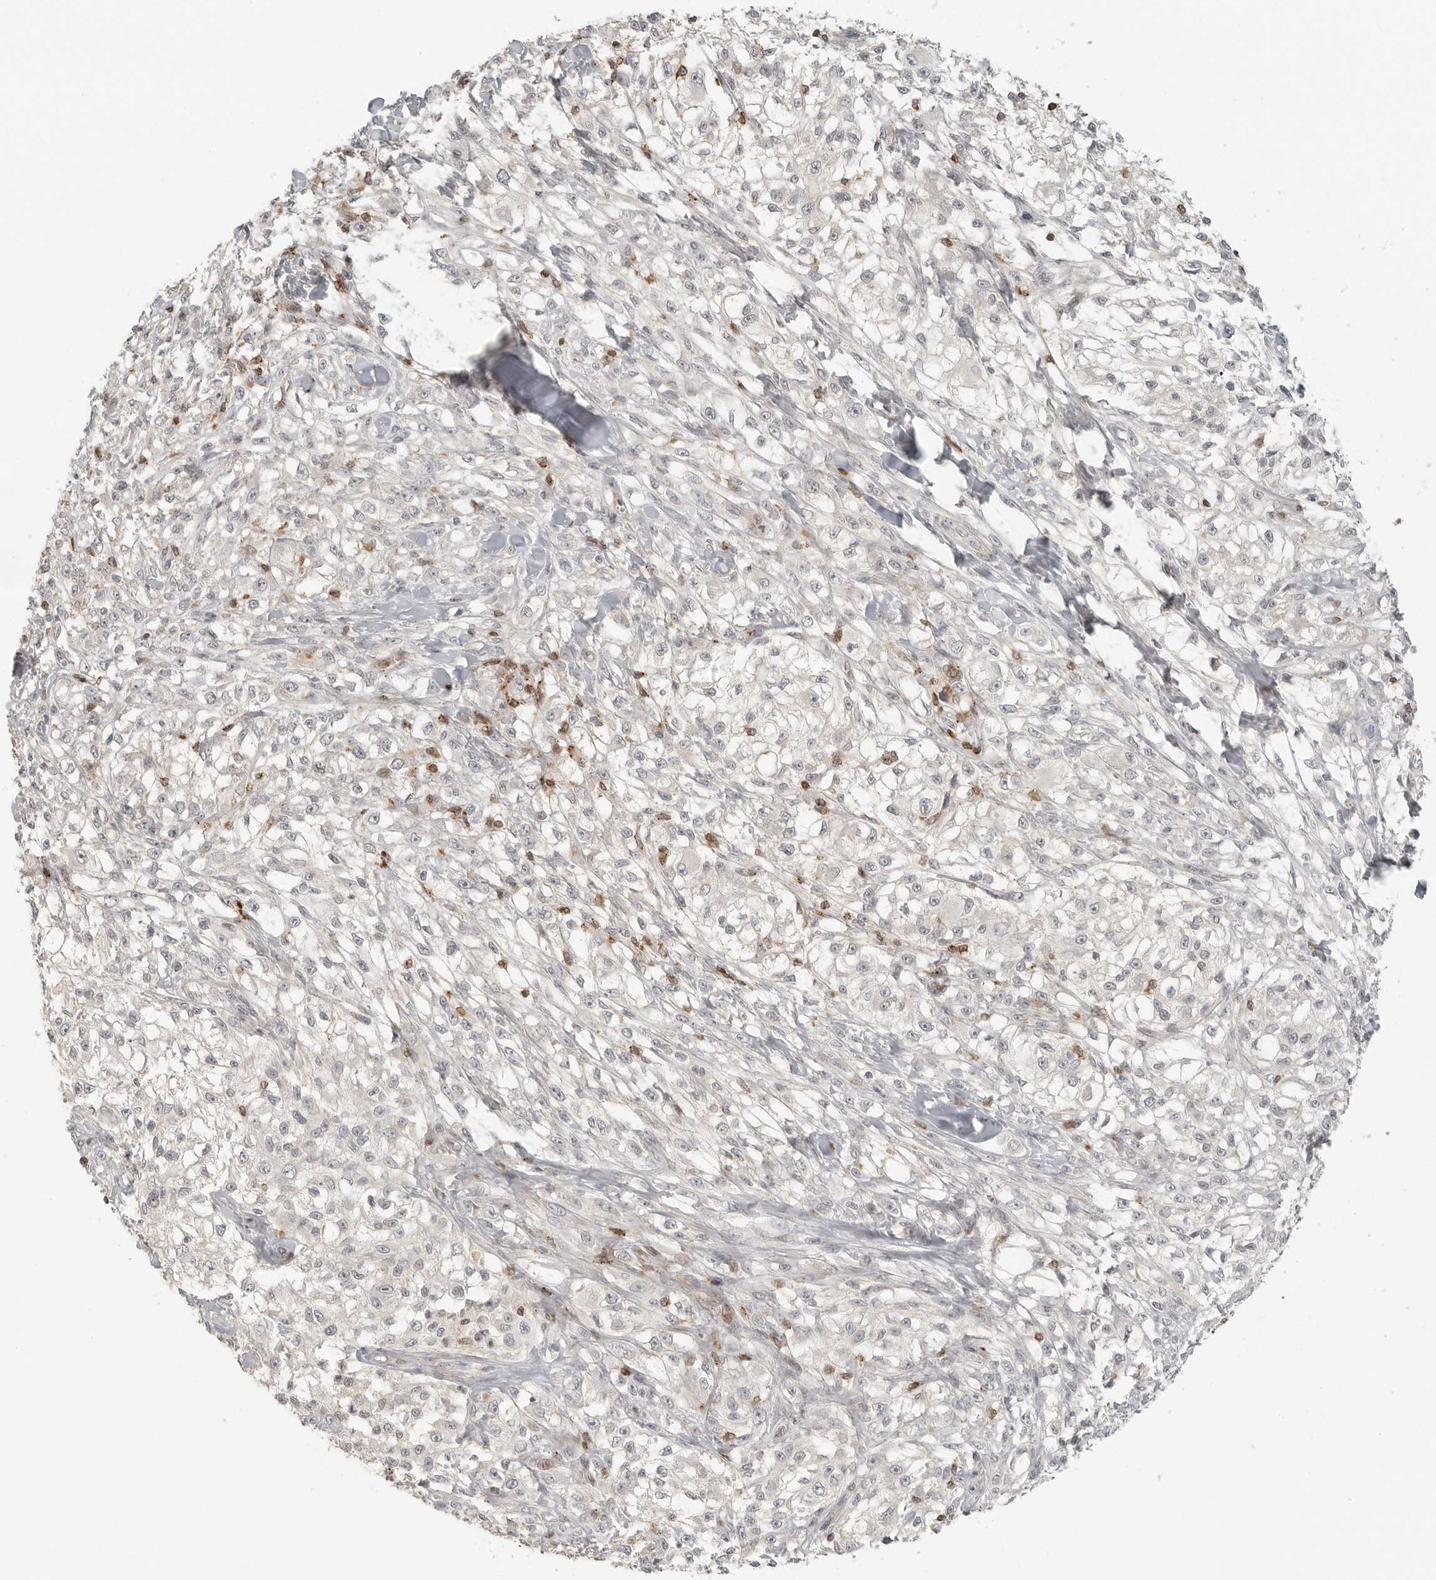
{"staining": {"intensity": "negative", "quantity": "none", "location": "none"}, "tissue": "melanoma", "cell_type": "Tumor cells", "image_type": "cancer", "snomed": [{"axis": "morphology", "description": "Malignant melanoma, NOS"}, {"axis": "topography", "description": "Skin of head"}], "caption": "A histopathology image of melanoma stained for a protein reveals no brown staining in tumor cells. (DAB (3,3'-diaminobenzidine) IHC visualized using brightfield microscopy, high magnification).", "gene": "SH3KBP1", "patient": {"sex": "male", "age": 83}}